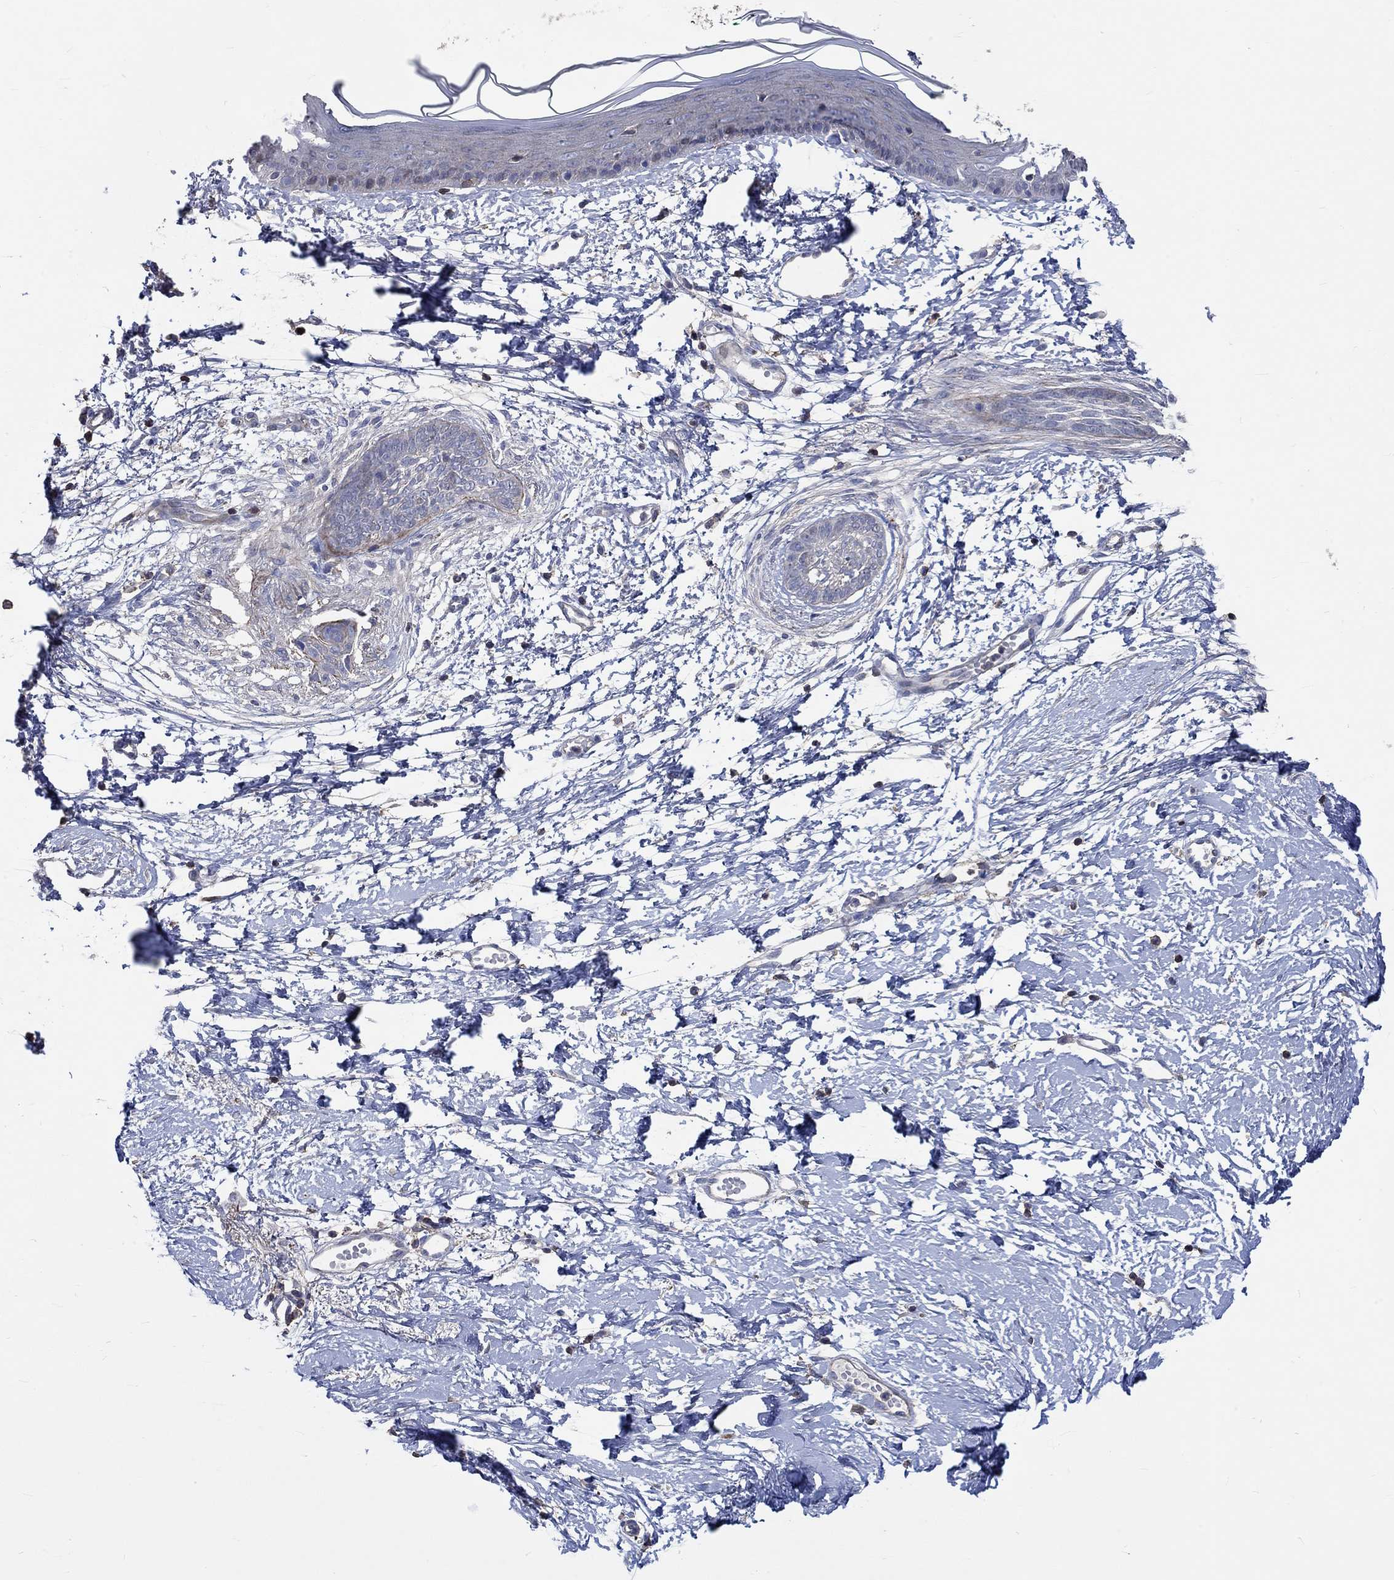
{"staining": {"intensity": "negative", "quantity": "none", "location": "none"}, "tissue": "skin cancer", "cell_type": "Tumor cells", "image_type": "cancer", "snomed": [{"axis": "morphology", "description": "Normal tissue, NOS"}, {"axis": "morphology", "description": "Basal cell carcinoma"}, {"axis": "topography", "description": "Skin"}], "caption": "Immunohistochemistry (IHC) histopathology image of human skin basal cell carcinoma stained for a protein (brown), which displays no expression in tumor cells.", "gene": "TNFAIP8L3", "patient": {"sex": "male", "age": 84}}